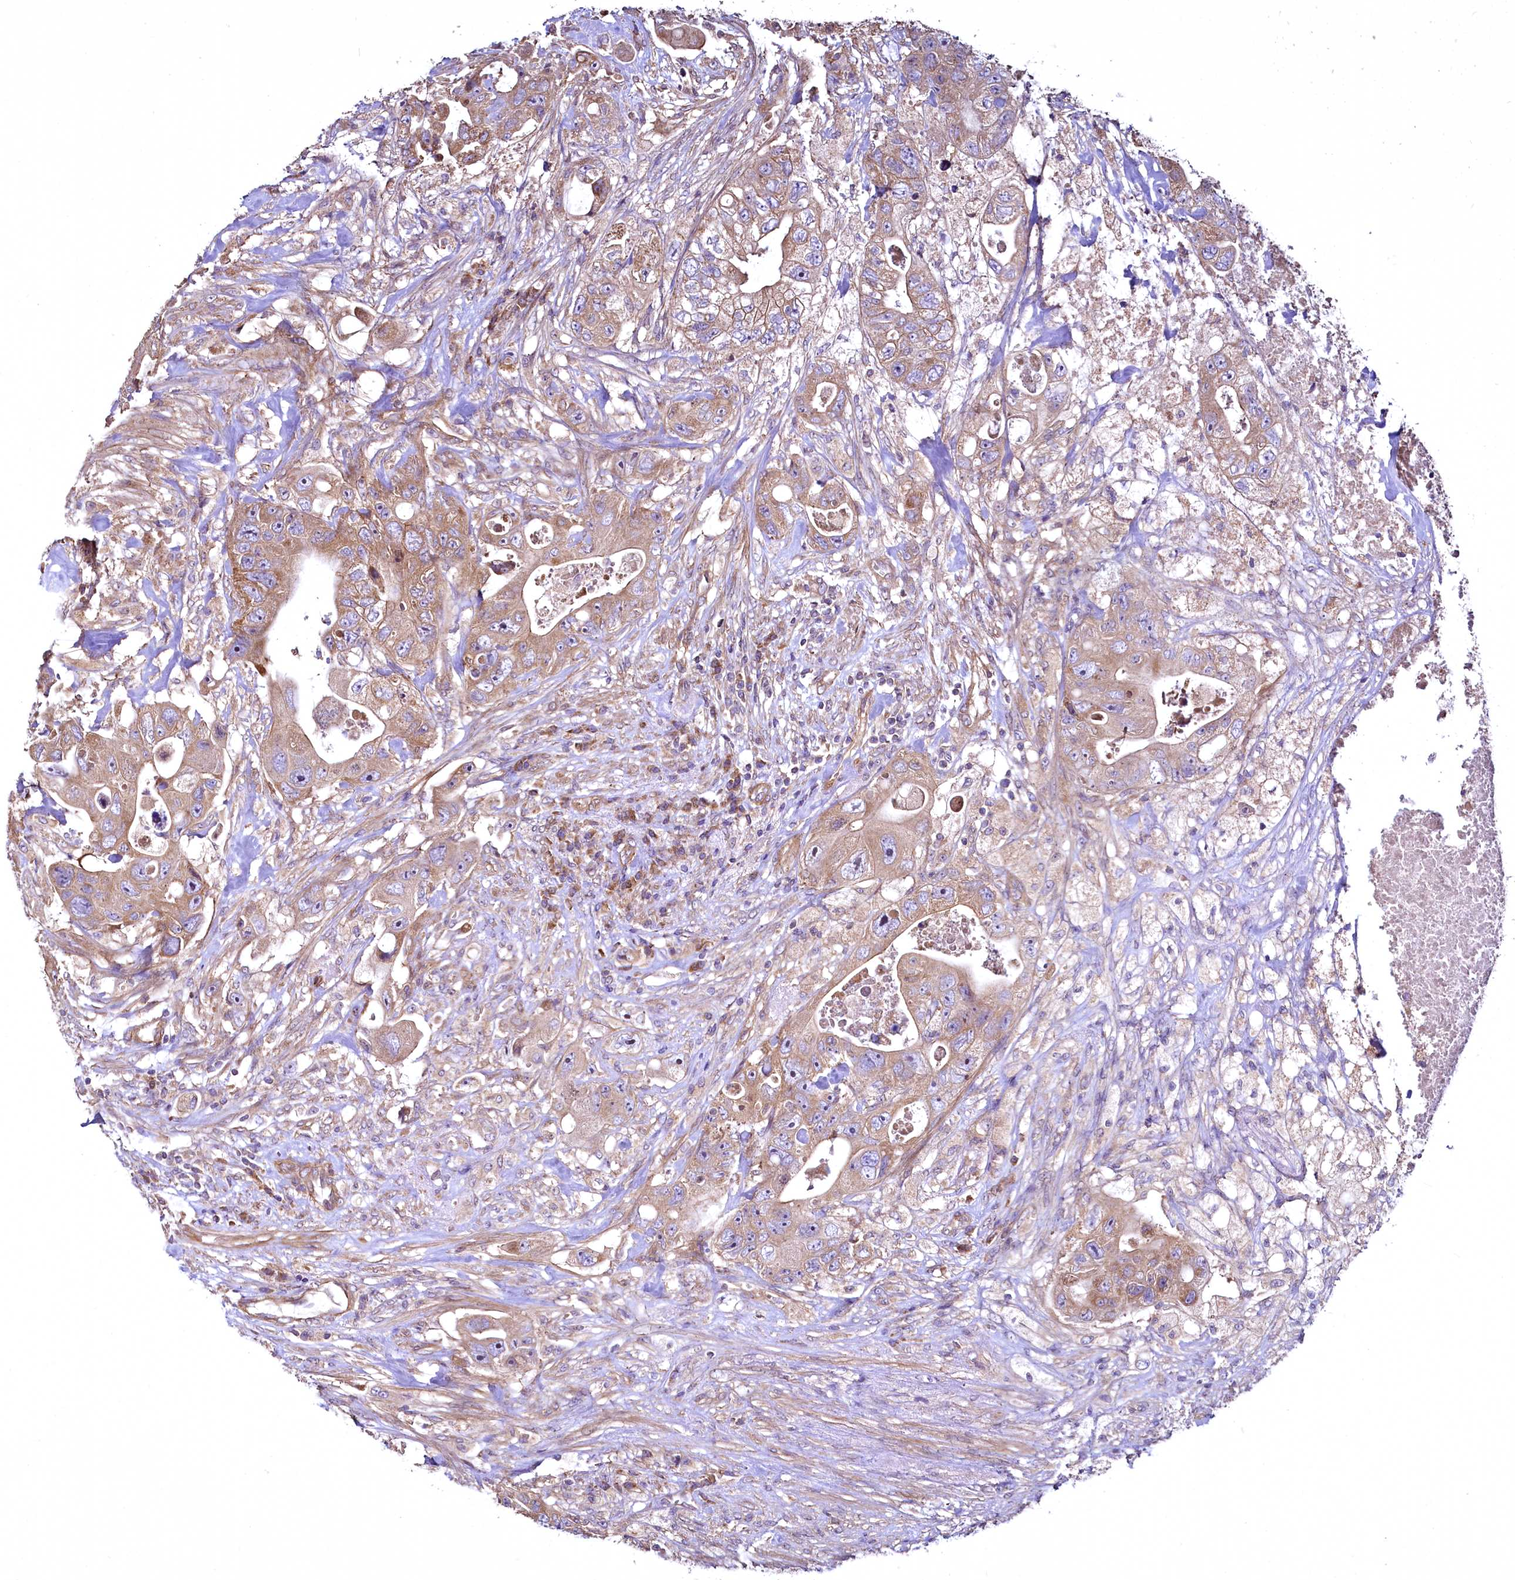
{"staining": {"intensity": "moderate", "quantity": ">75%", "location": "cytoplasmic/membranous"}, "tissue": "colorectal cancer", "cell_type": "Tumor cells", "image_type": "cancer", "snomed": [{"axis": "morphology", "description": "Adenocarcinoma, NOS"}, {"axis": "topography", "description": "Colon"}], "caption": "There is medium levels of moderate cytoplasmic/membranous expression in tumor cells of colorectal cancer, as demonstrated by immunohistochemical staining (brown color).", "gene": "TBCEL", "patient": {"sex": "female", "age": 46}}